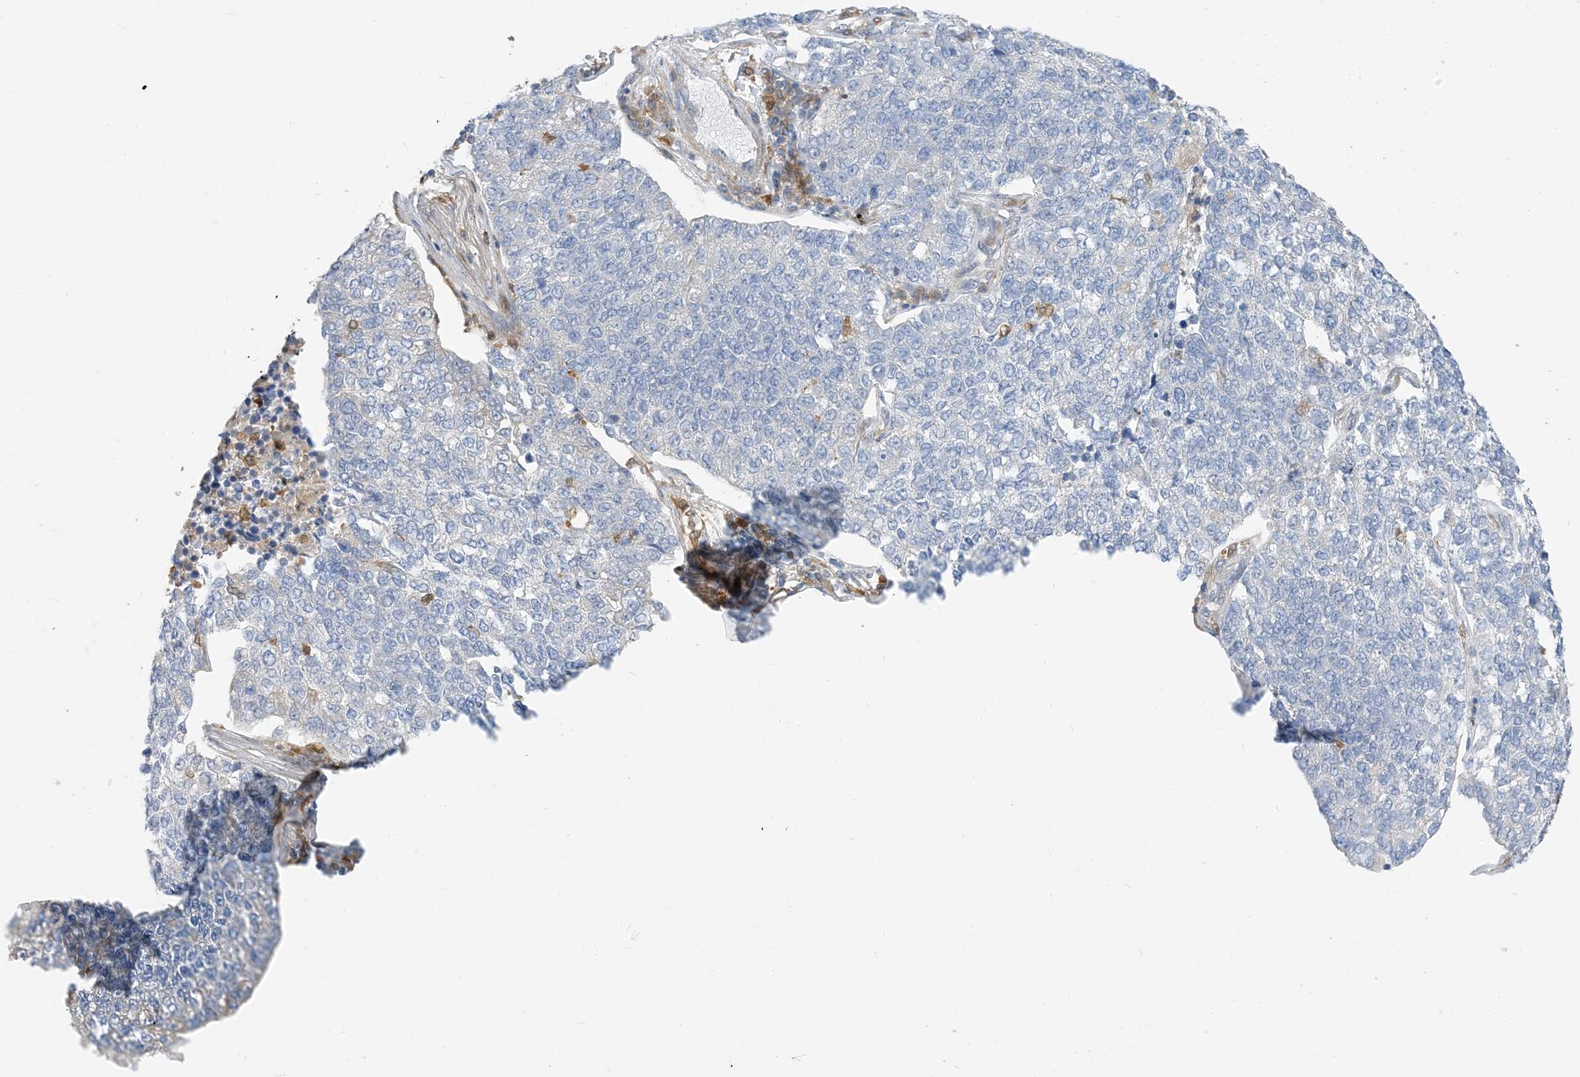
{"staining": {"intensity": "negative", "quantity": "none", "location": "none"}, "tissue": "lung cancer", "cell_type": "Tumor cells", "image_type": "cancer", "snomed": [{"axis": "morphology", "description": "Adenocarcinoma, NOS"}, {"axis": "topography", "description": "Lung"}], "caption": "Immunohistochemical staining of human lung adenocarcinoma shows no significant staining in tumor cells.", "gene": "NAGK", "patient": {"sex": "male", "age": 49}}